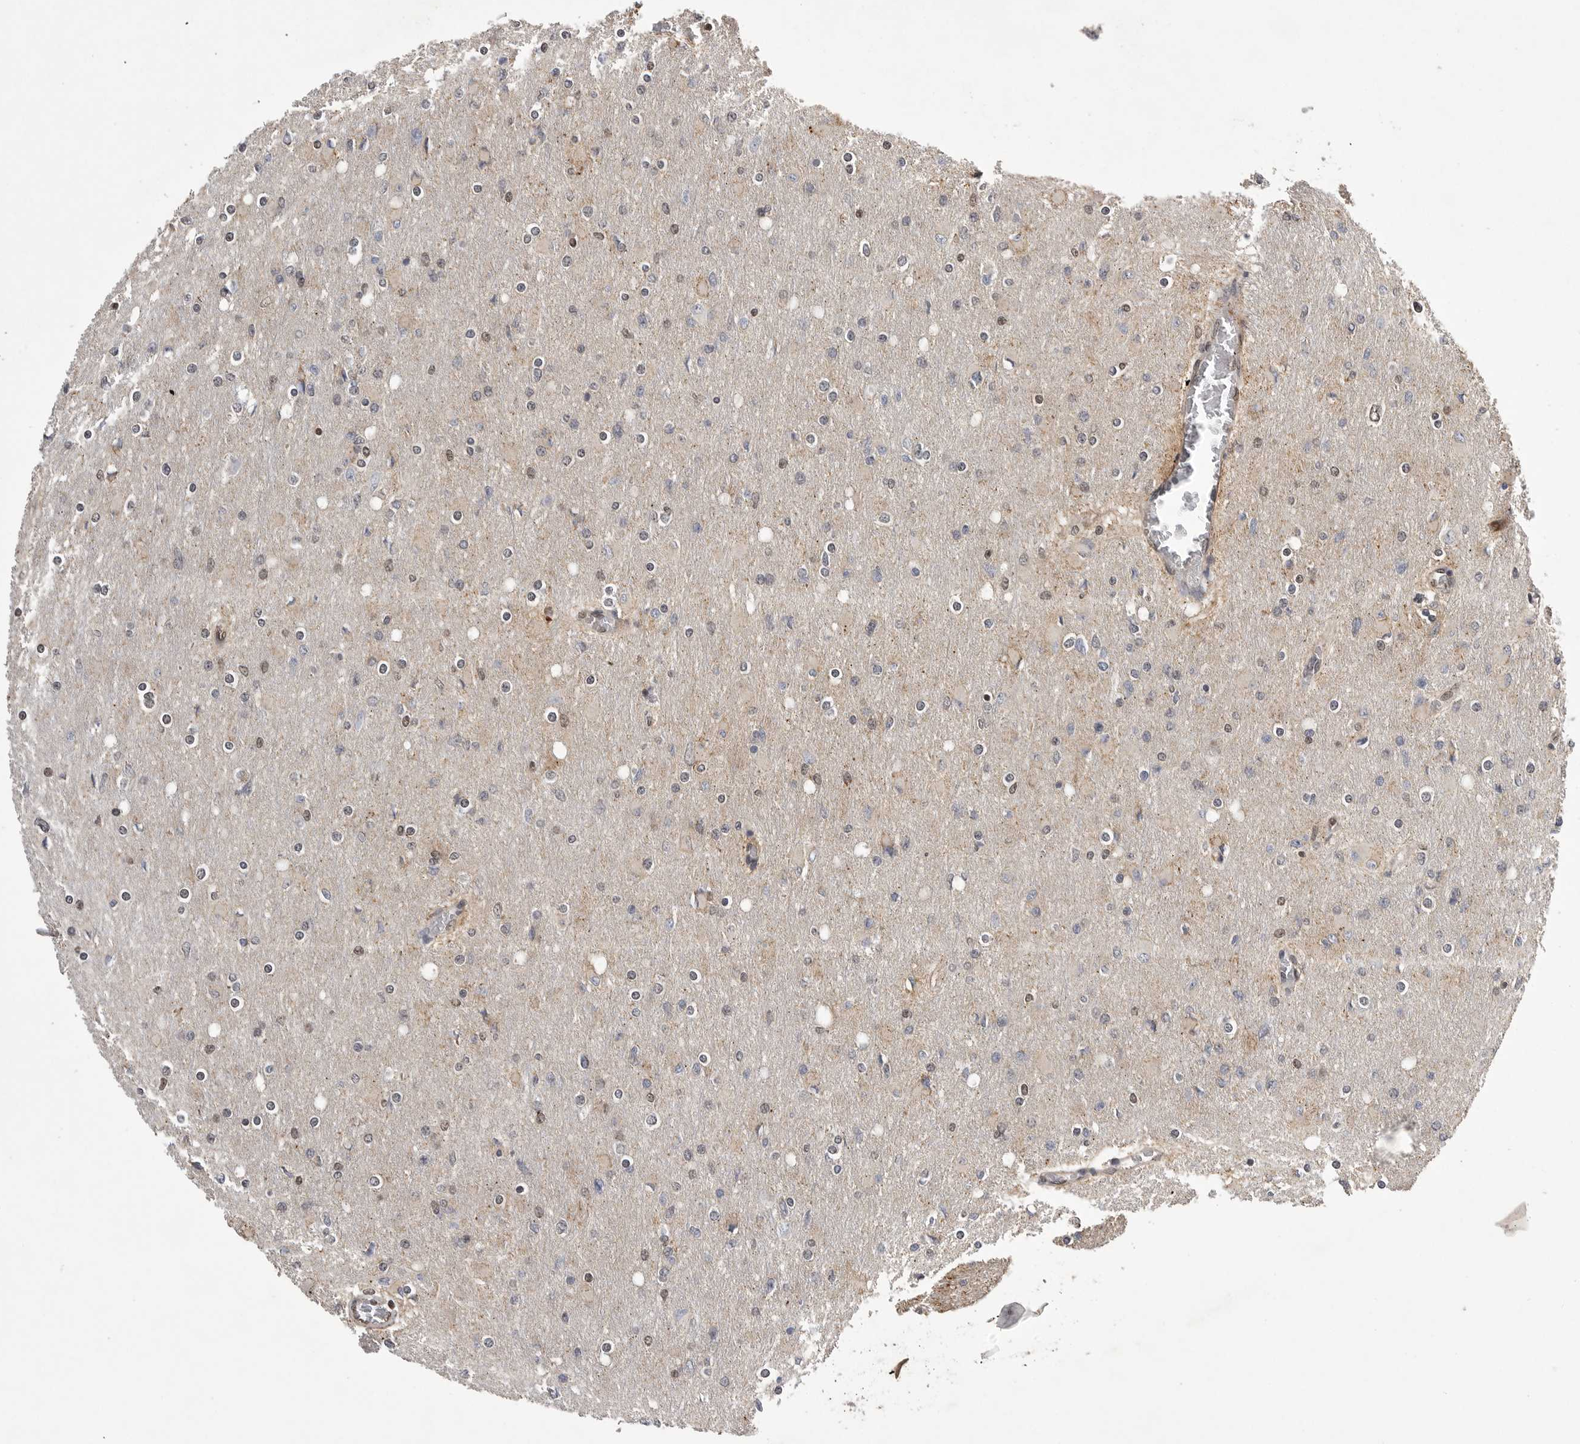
{"staining": {"intensity": "weak", "quantity": "<25%", "location": "nuclear"}, "tissue": "glioma", "cell_type": "Tumor cells", "image_type": "cancer", "snomed": [{"axis": "morphology", "description": "Glioma, malignant, High grade"}, {"axis": "topography", "description": "Cerebral cortex"}], "caption": "Tumor cells show no significant protein positivity in high-grade glioma (malignant). (DAB IHC with hematoxylin counter stain).", "gene": "NECTIN1", "patient": {"sex": "female", "age": 36}}